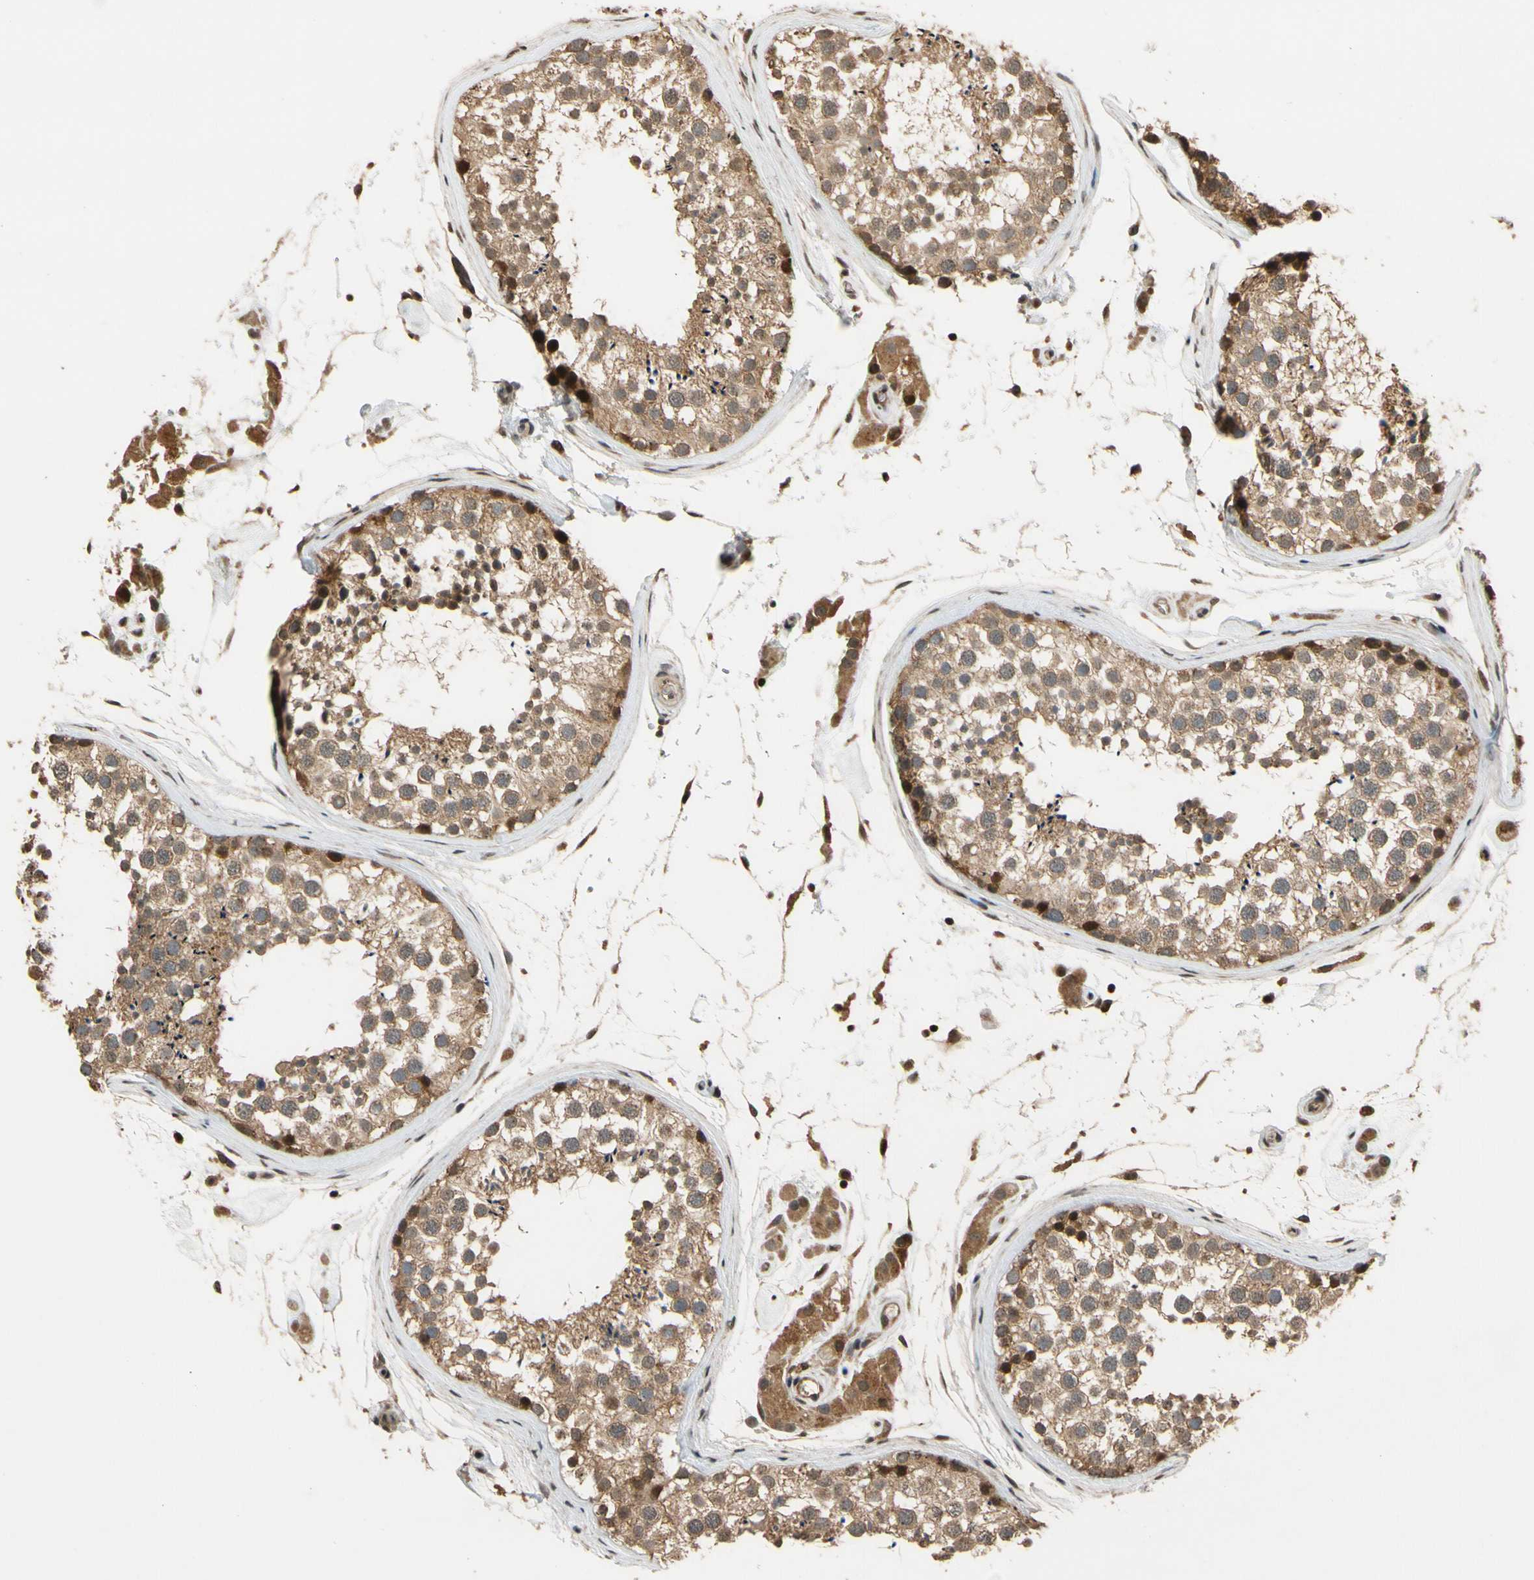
{"staining": {"intensity": "moderate", "quantity": ">75%", "location": "cytoplasmic/membranous"}, "tissue": "testis", "cell_type": "Cells in seminiferous ducts", "image_type": "normal", "snomed": [{"axis": "morphology", "description": "Normal tissue, NOS"}, {"axis": "topography", "description": "Testis"}], "caption": "DAB (3,3'-diaminobenzidine) immunohistochemical staining of normal human testis demonstrates moderate cytoplasmic/membranous protein staining in approximately >75% of cells in seminiferous ducts. The protein of interest is shown in brown color, while the nuclei are stained blue.", "gene": "TMEM230", "patient": {"sex": "male", "age": 46}}